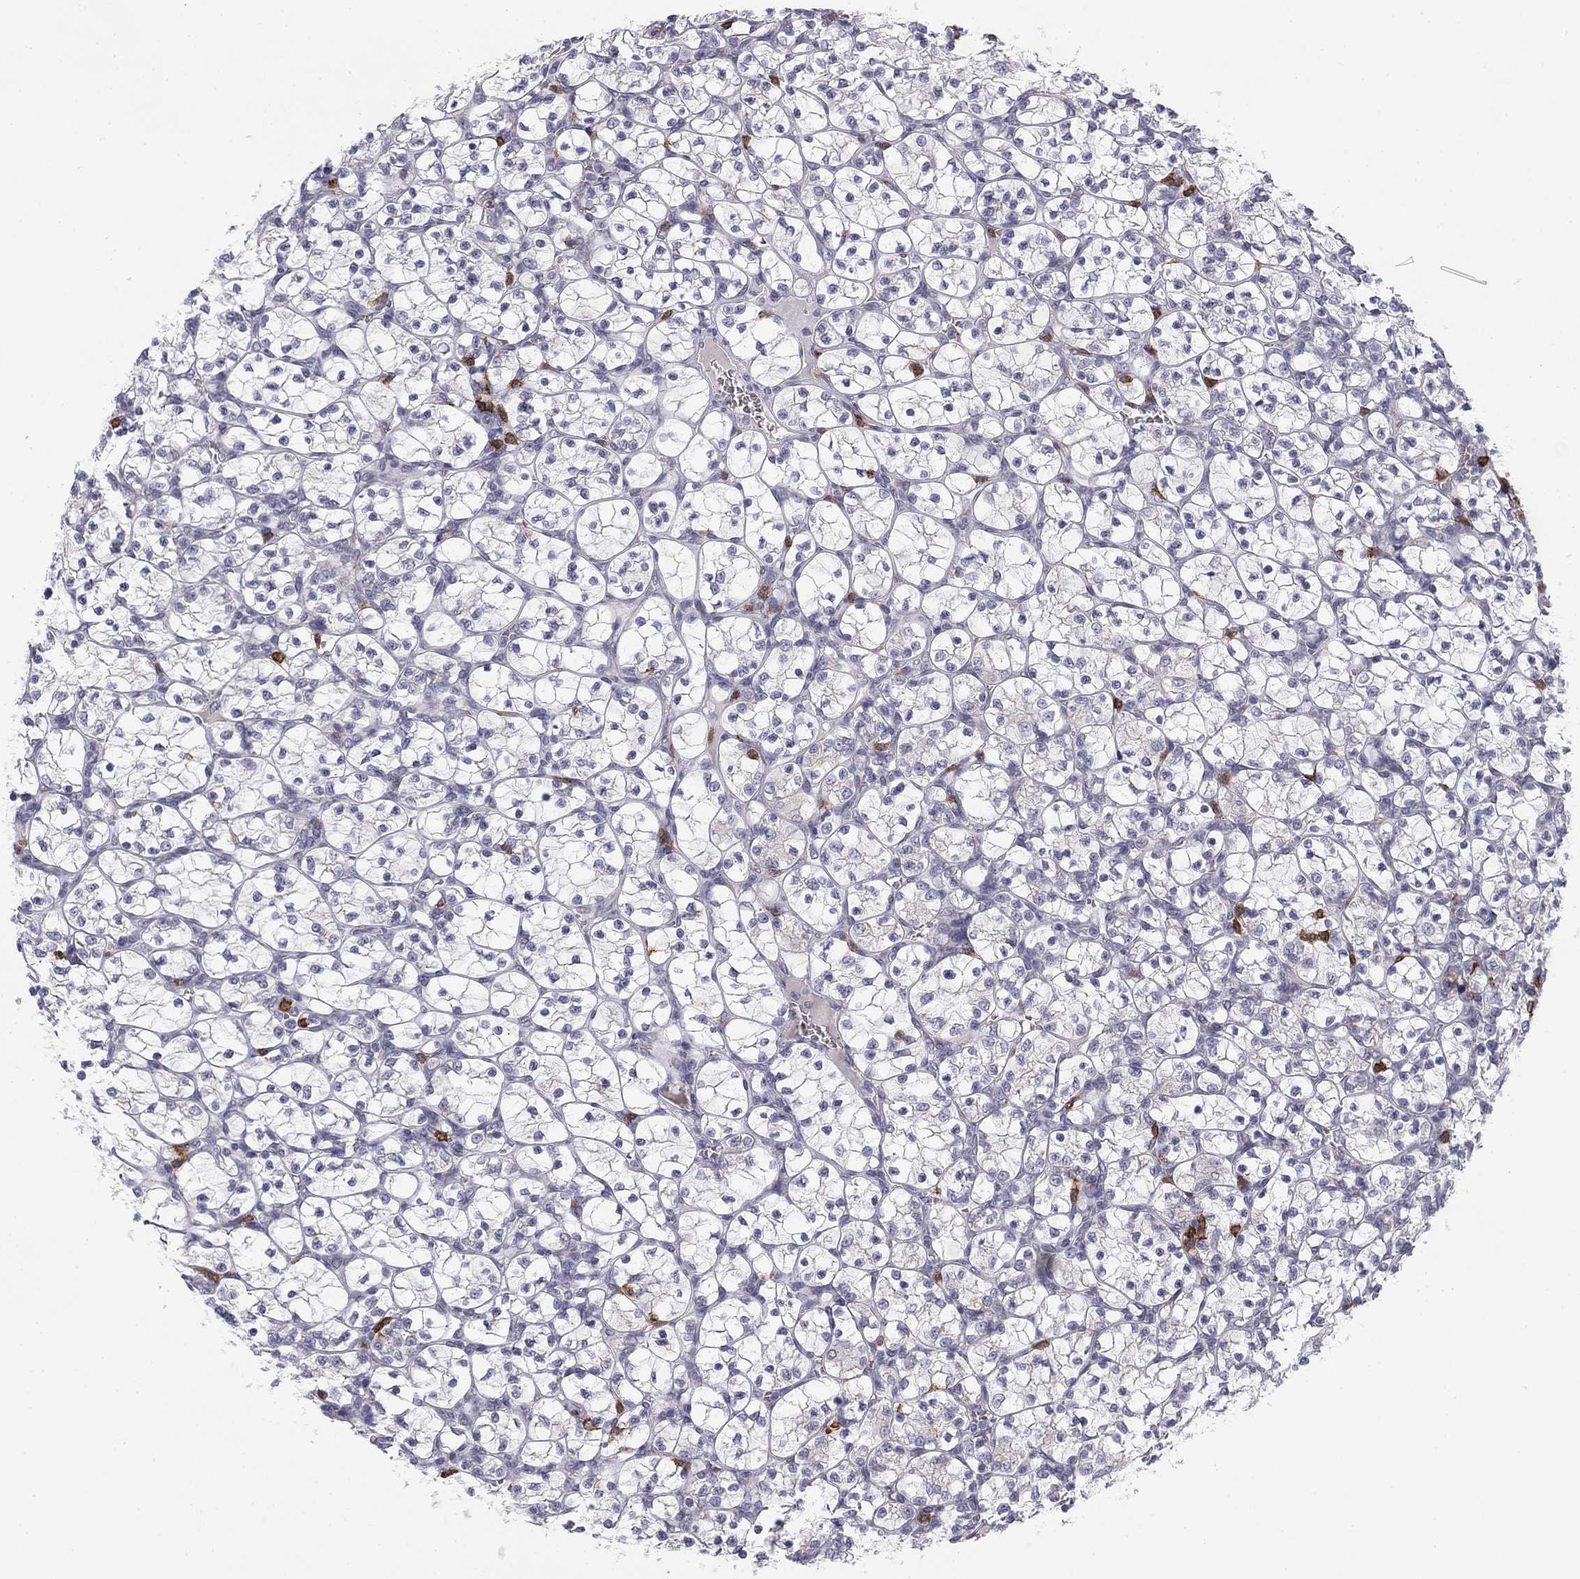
{"staining": {"intensity": "negative", "quantity": "none", "location": "none"}, "tissue": "renal cancer", "cell_type": "Tumor cells", "image_type": "cancer", "snomed": [{"axis": "morphology", "description": "Adenocarcinoma, NOS"}, {"axis": "topography", "description": "Kidney"}], "caption": "Tumor cells are negative for brown protein staining in adenocarcinoma (renal). (Stains: DAB IHC with hematoxylin counter stain, Microscopy: brightfield microscopy at high magnification).", "gene": "TRAT1", "patient": {"sex": "female", "age": 89}}